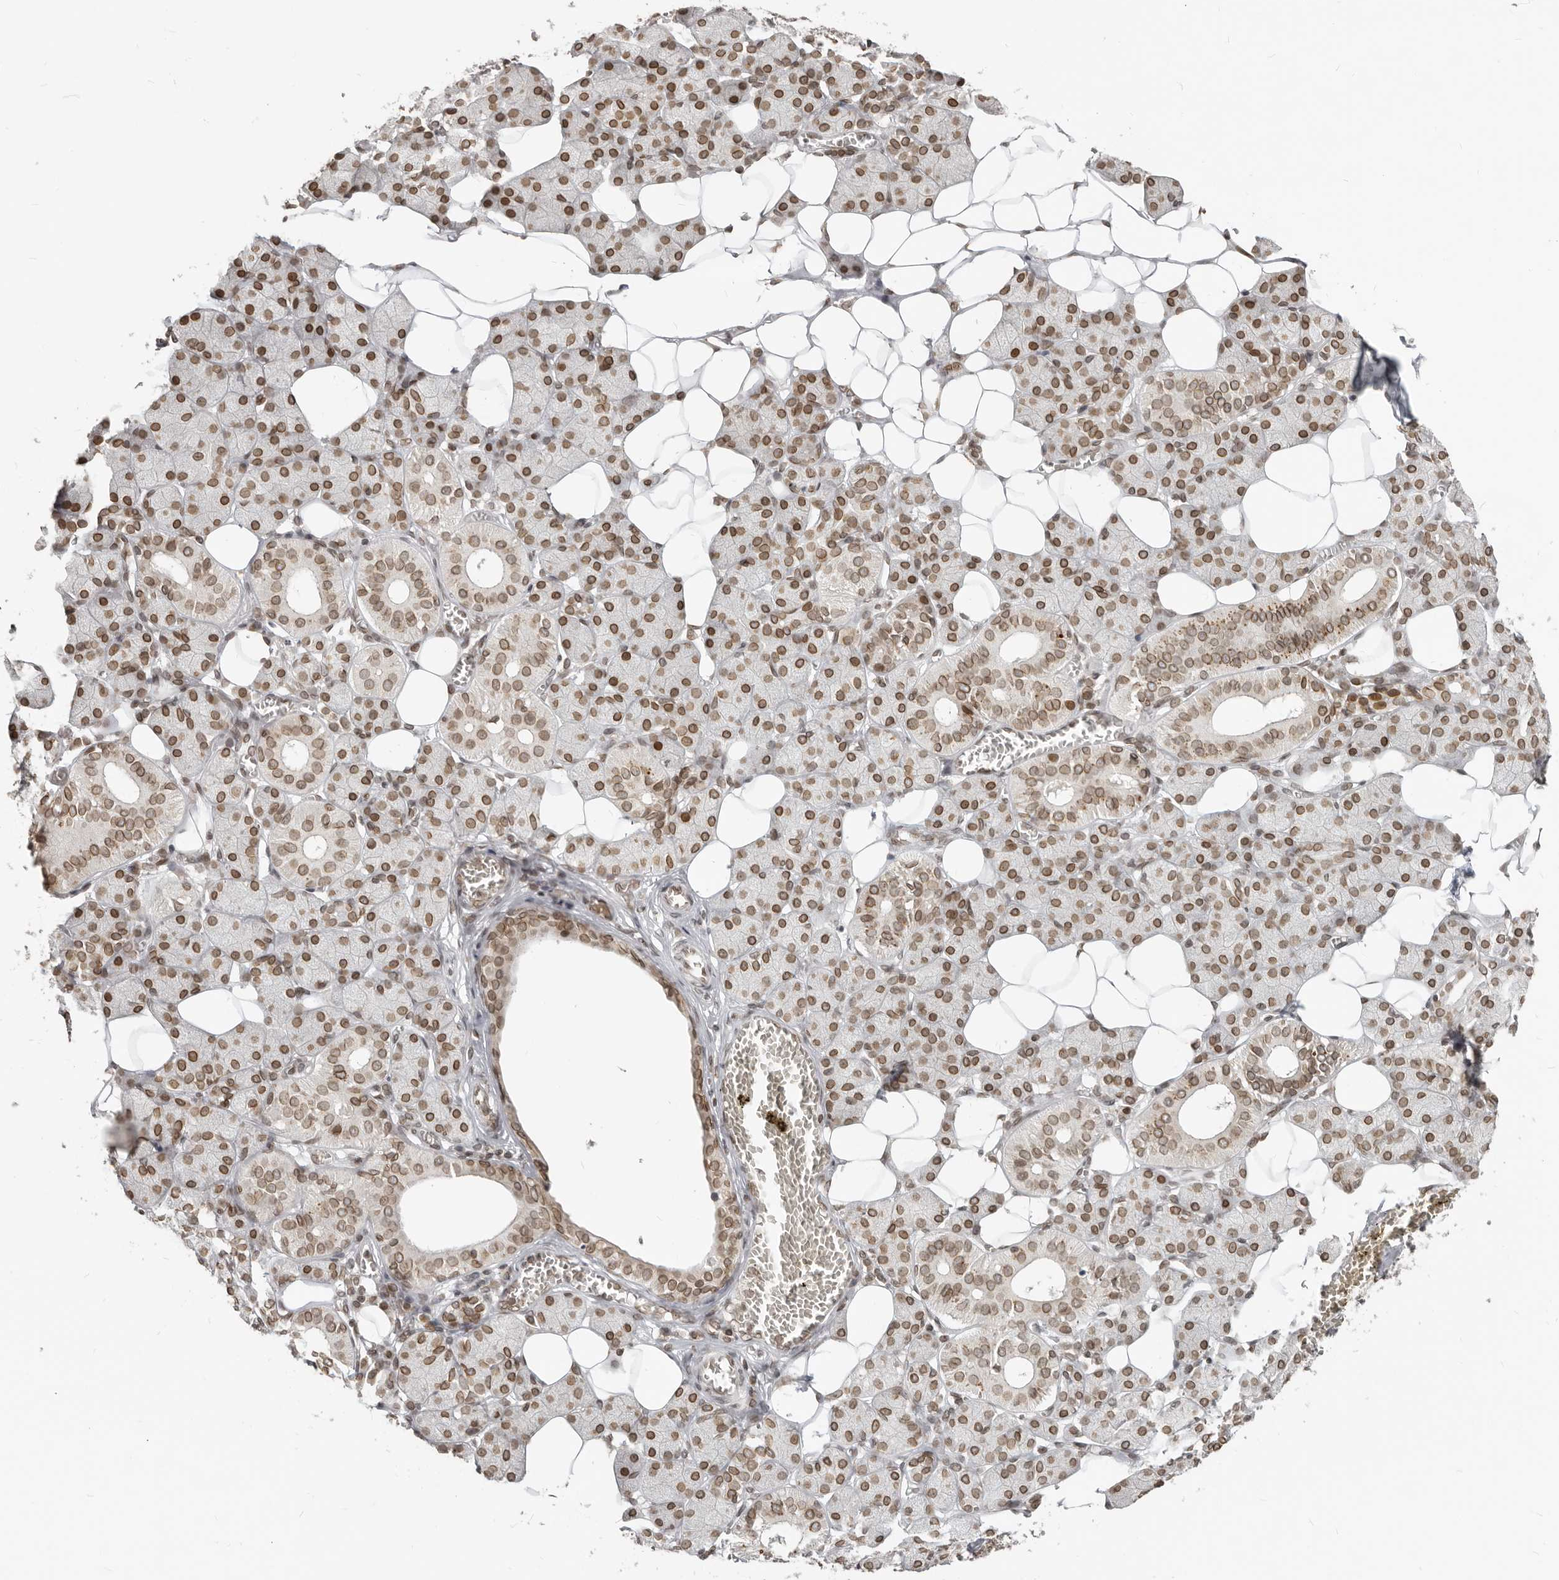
{"staining": {"intensity": "moderate", "quantity": ">75%", "location": "cytoplasmic/membranous,nuclear"}, "tissue": "salivary gland", "cell_type": "Glandular cells", "image_type": "normal", "snomed": [{"axis": "morphology", "description": "Normal tissue, NOS"}, {"axis": "topography", "description": "Salivary gland"}], "caption": "IHC of benign human salivary gland displays medium levels of moderate cytoplasmic/membranous,nuclear expression in approximately >75% of glandular cells.", "gene": "NUP153", "patient": {"sex": "female", "age": 33}}